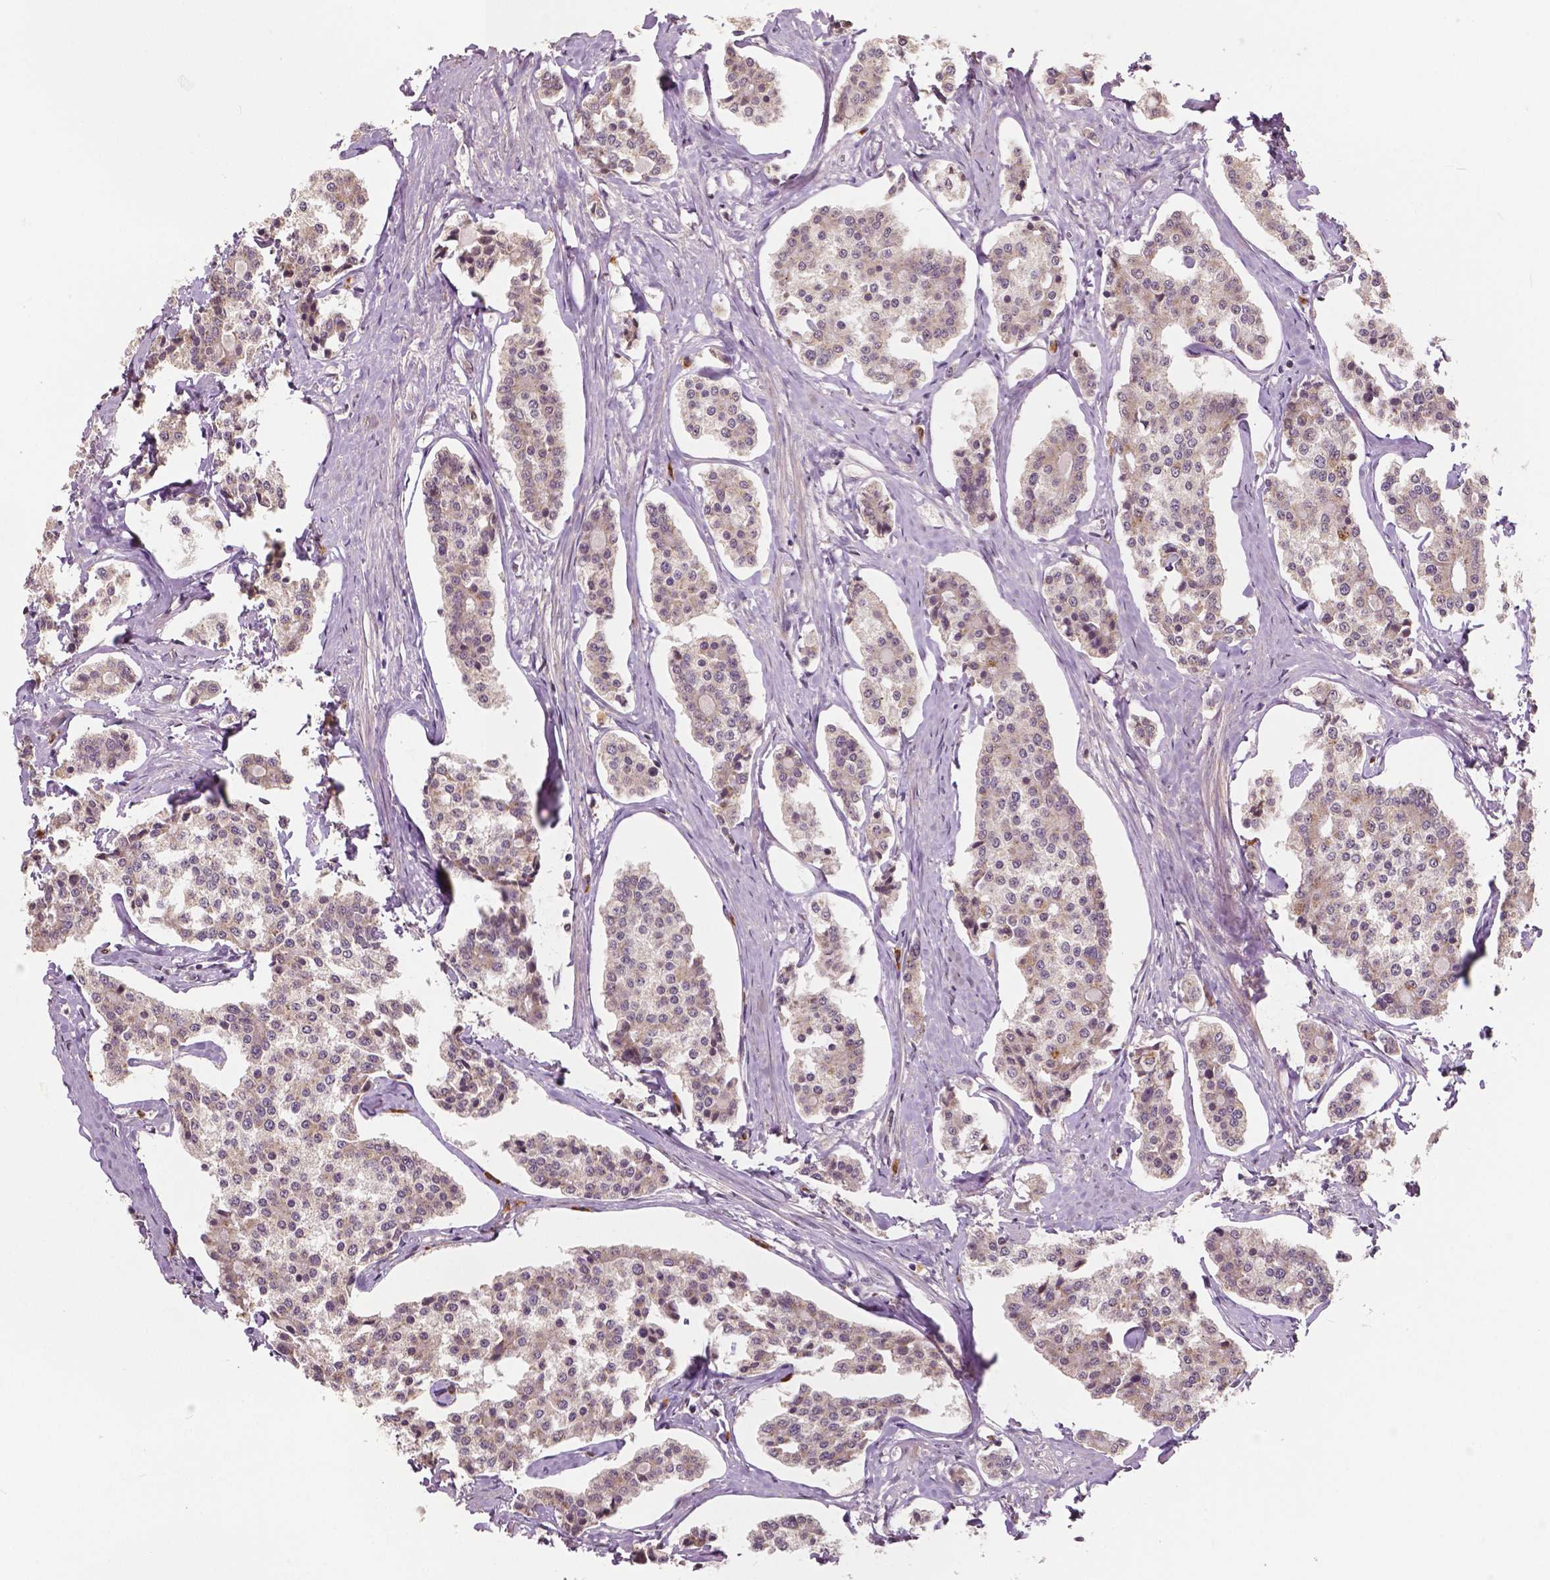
{"staining": {"intensity": "negative", "quantity": "none", "location": "none"}, "tissue": "carcinoid", "cell_type": "Tumor cells", "image_type": "cancer", "snomed": [{"axis": "morphology", "description": "Carcinoid, malignant, NOS"}, {"axis": "topography", "description": "Small intestine"}], "caption": "High magnification brightfield microscopy of carcinoid stained with DAB (brown) and counterstained with hematoxylin (blue): tumor cells show no significant staining.", "gene": "HMBOX1", "patient": {"sex": "female", "age": 65}}